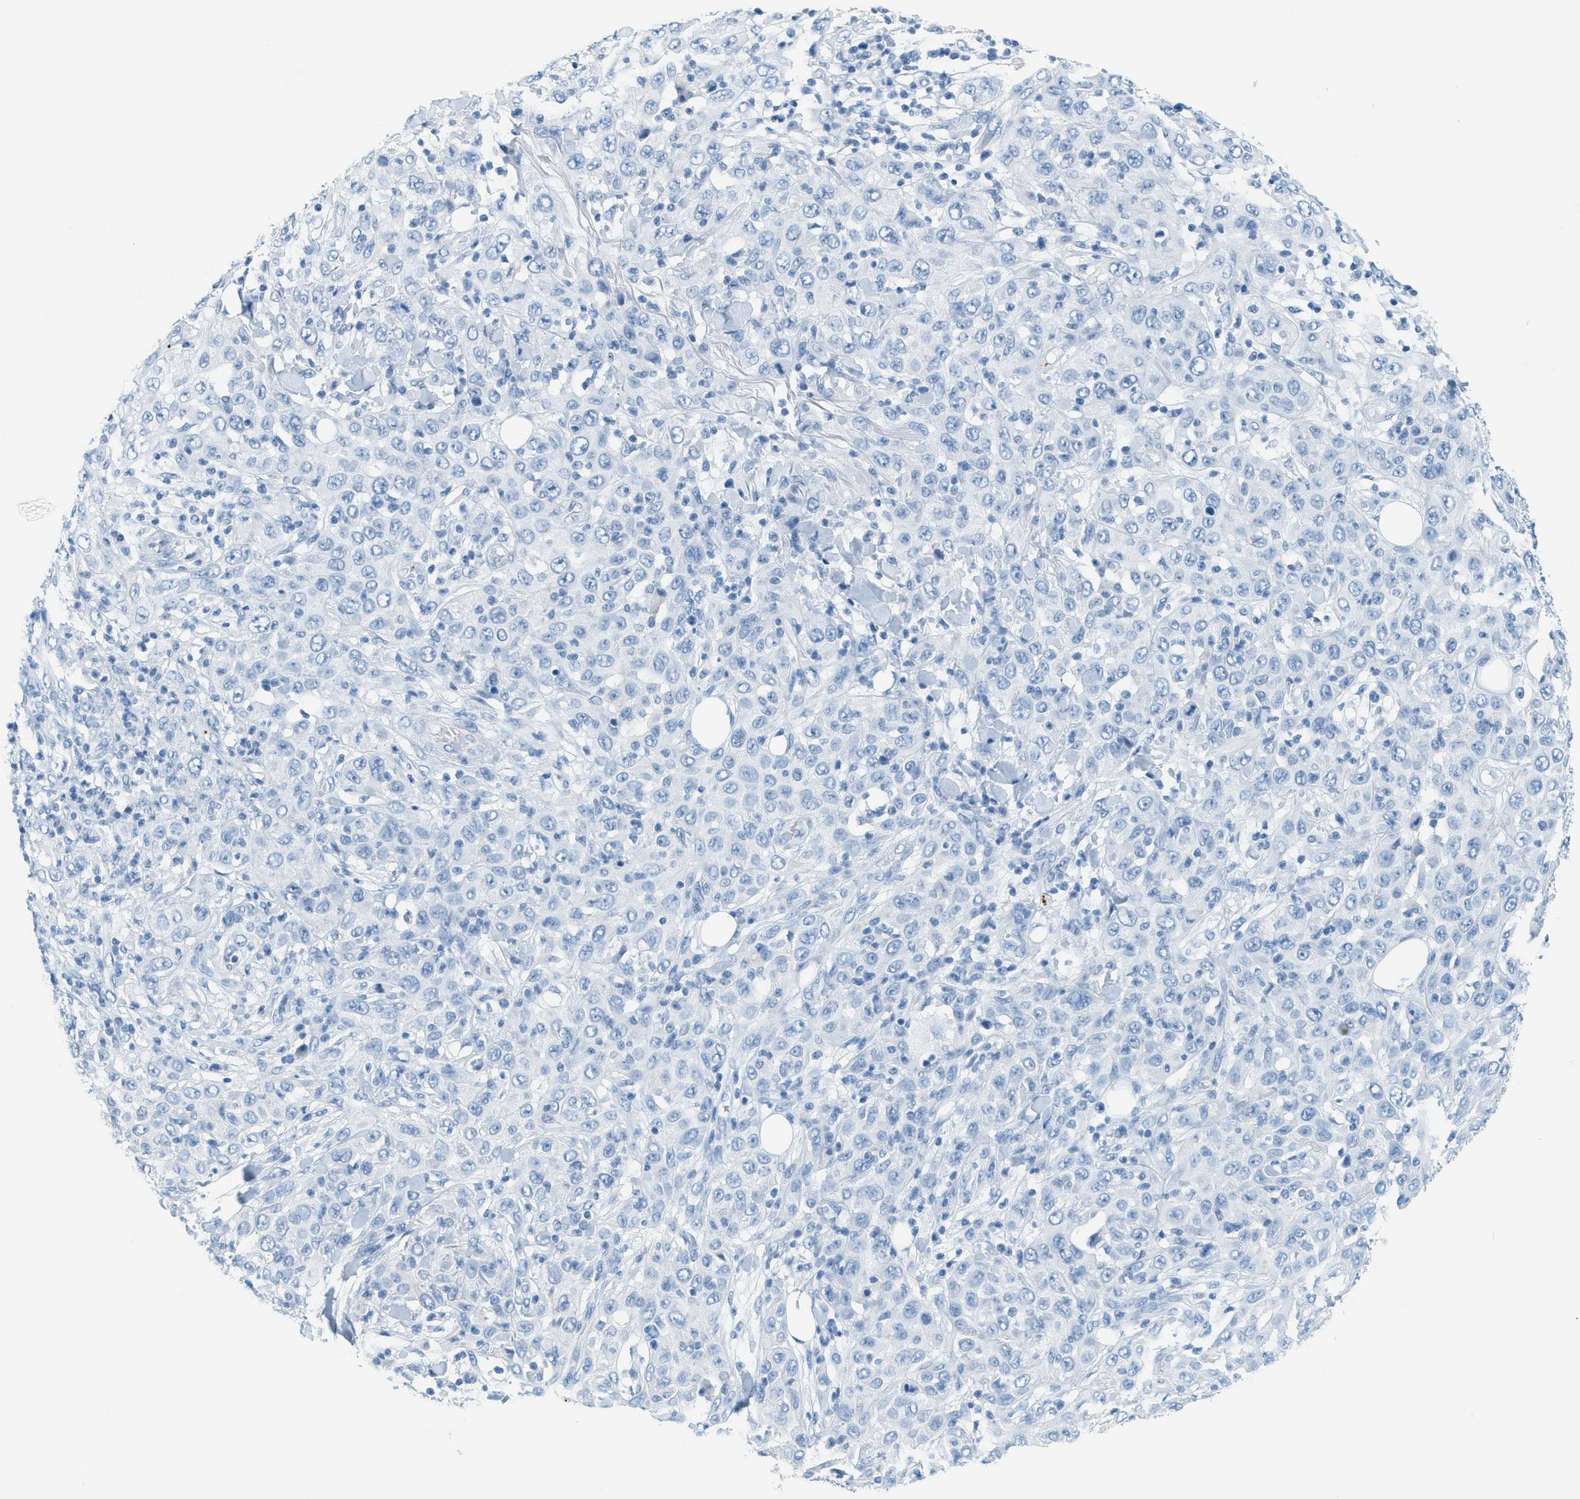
{"staining": {"intensity": "negative", "quantity": "none", "location": "none"}, "tissue": "skin cancer", "cell_type": "Tumor cells", "image_type": "cancer", "snomed": [{"axis": "morphology", "description": "Squamous cell carcinoma, NOS"}, {"axis": "topography", "description": "Skin"}], "caption": "IHC of squamous cell carcinoma (skin) shows no positivity in tumor cells.", "gene": "PPBP", "patient": {"sex": "female", "age": 88}}